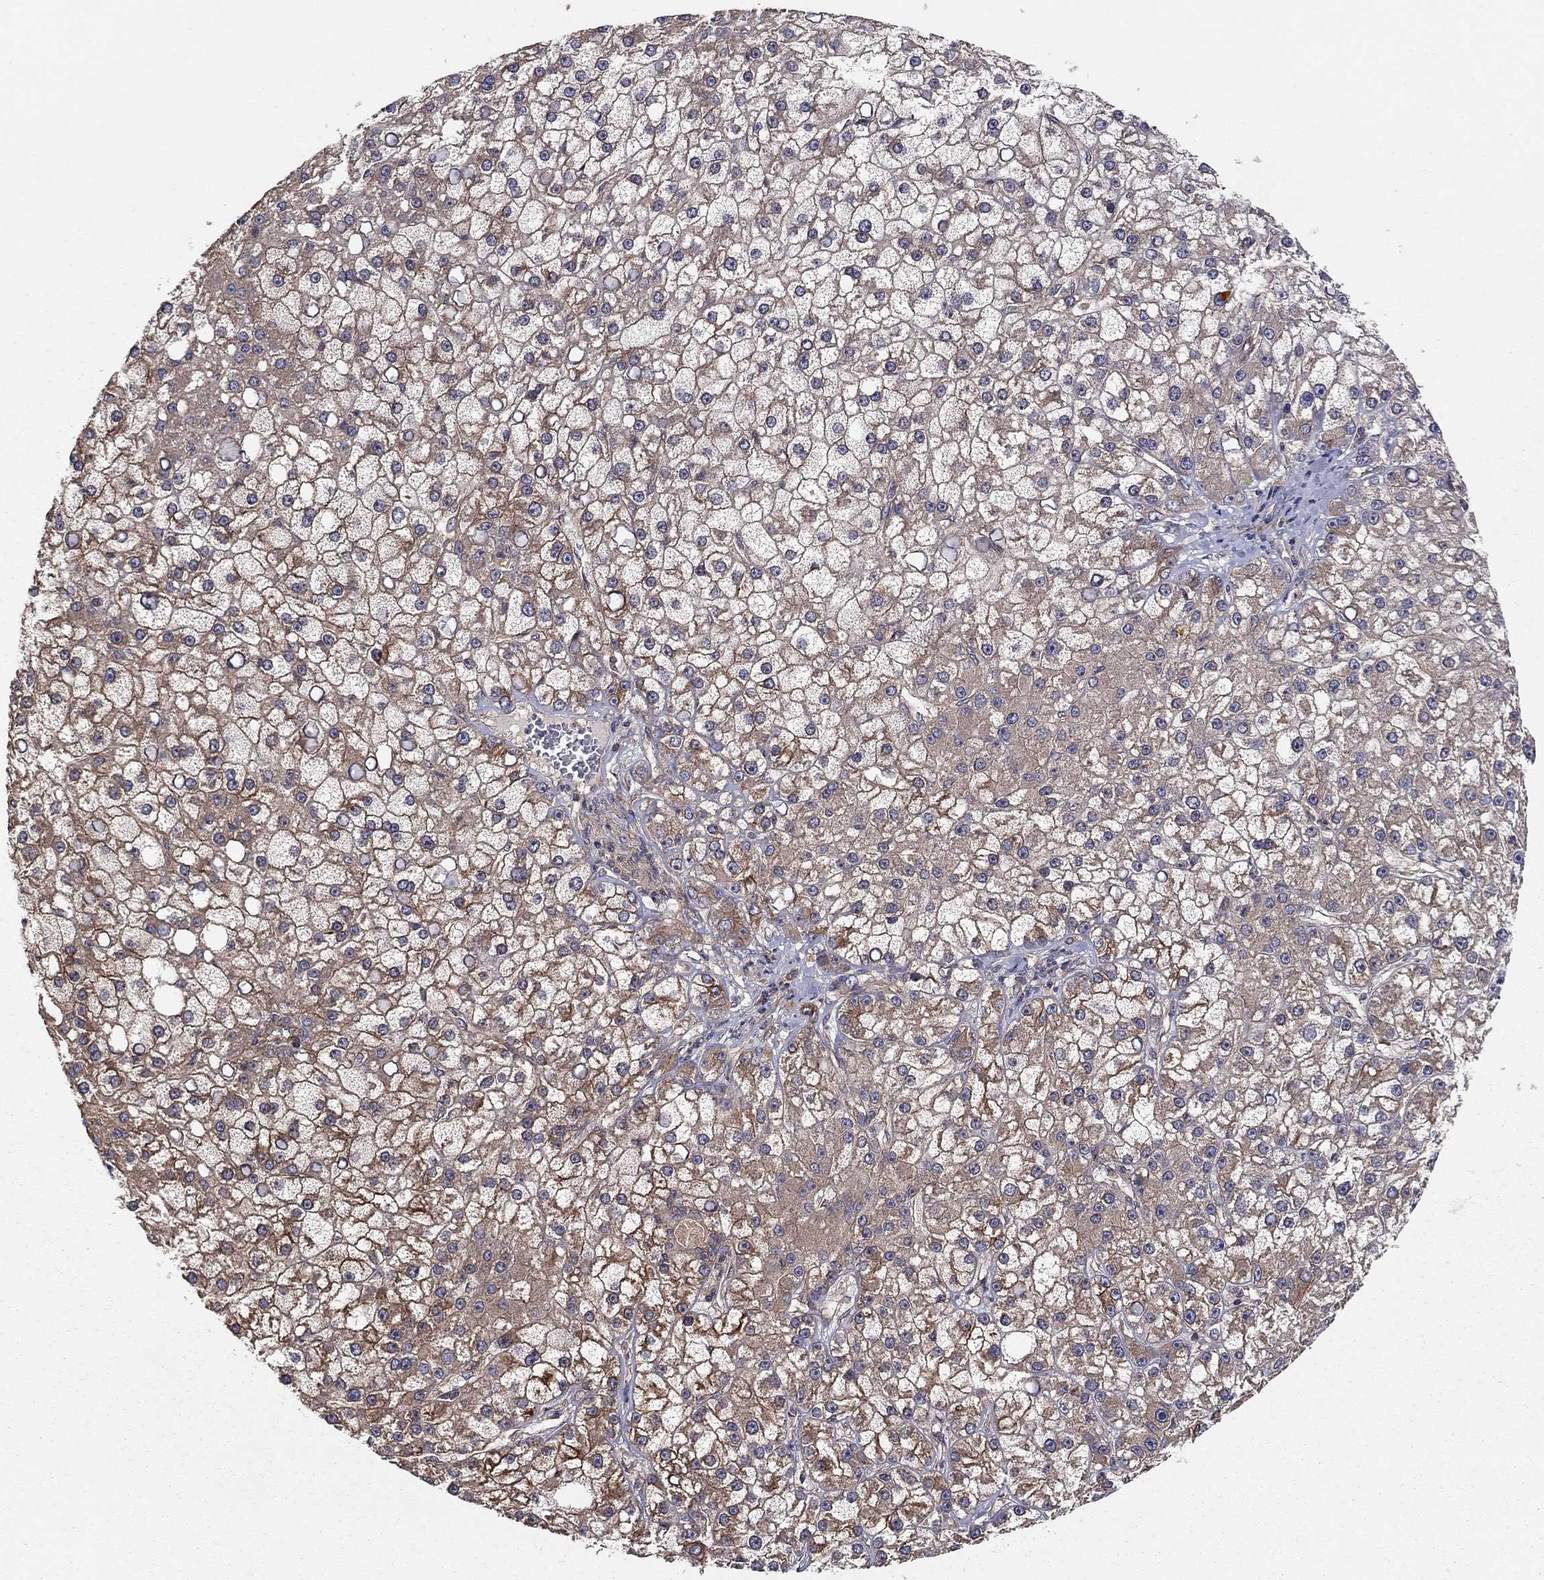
{"staining": {"intensity": "strong", "quantity": "25%-75%", "location": "cytoplasmic/membranous"}, "tissue": "liver cancer", "cell_type": "Tumor cells", "image_type": "cancer", "snomed": [{"axis": "morphology", "description": "Carcinoma, Hepatocellular, NOS"}, {"axis": "topography", "description": "Liver"}], "caption": "A high-resolution histopathology image shows immunohistochemistry staining of liver cancer (hepatocellular carcinoma), which displays strong cytoplasmic/membranous staining in about 25%-75% of tumor cells.", "gene": "BMERB1", "patient": {"sex": "male", "age": 67}}